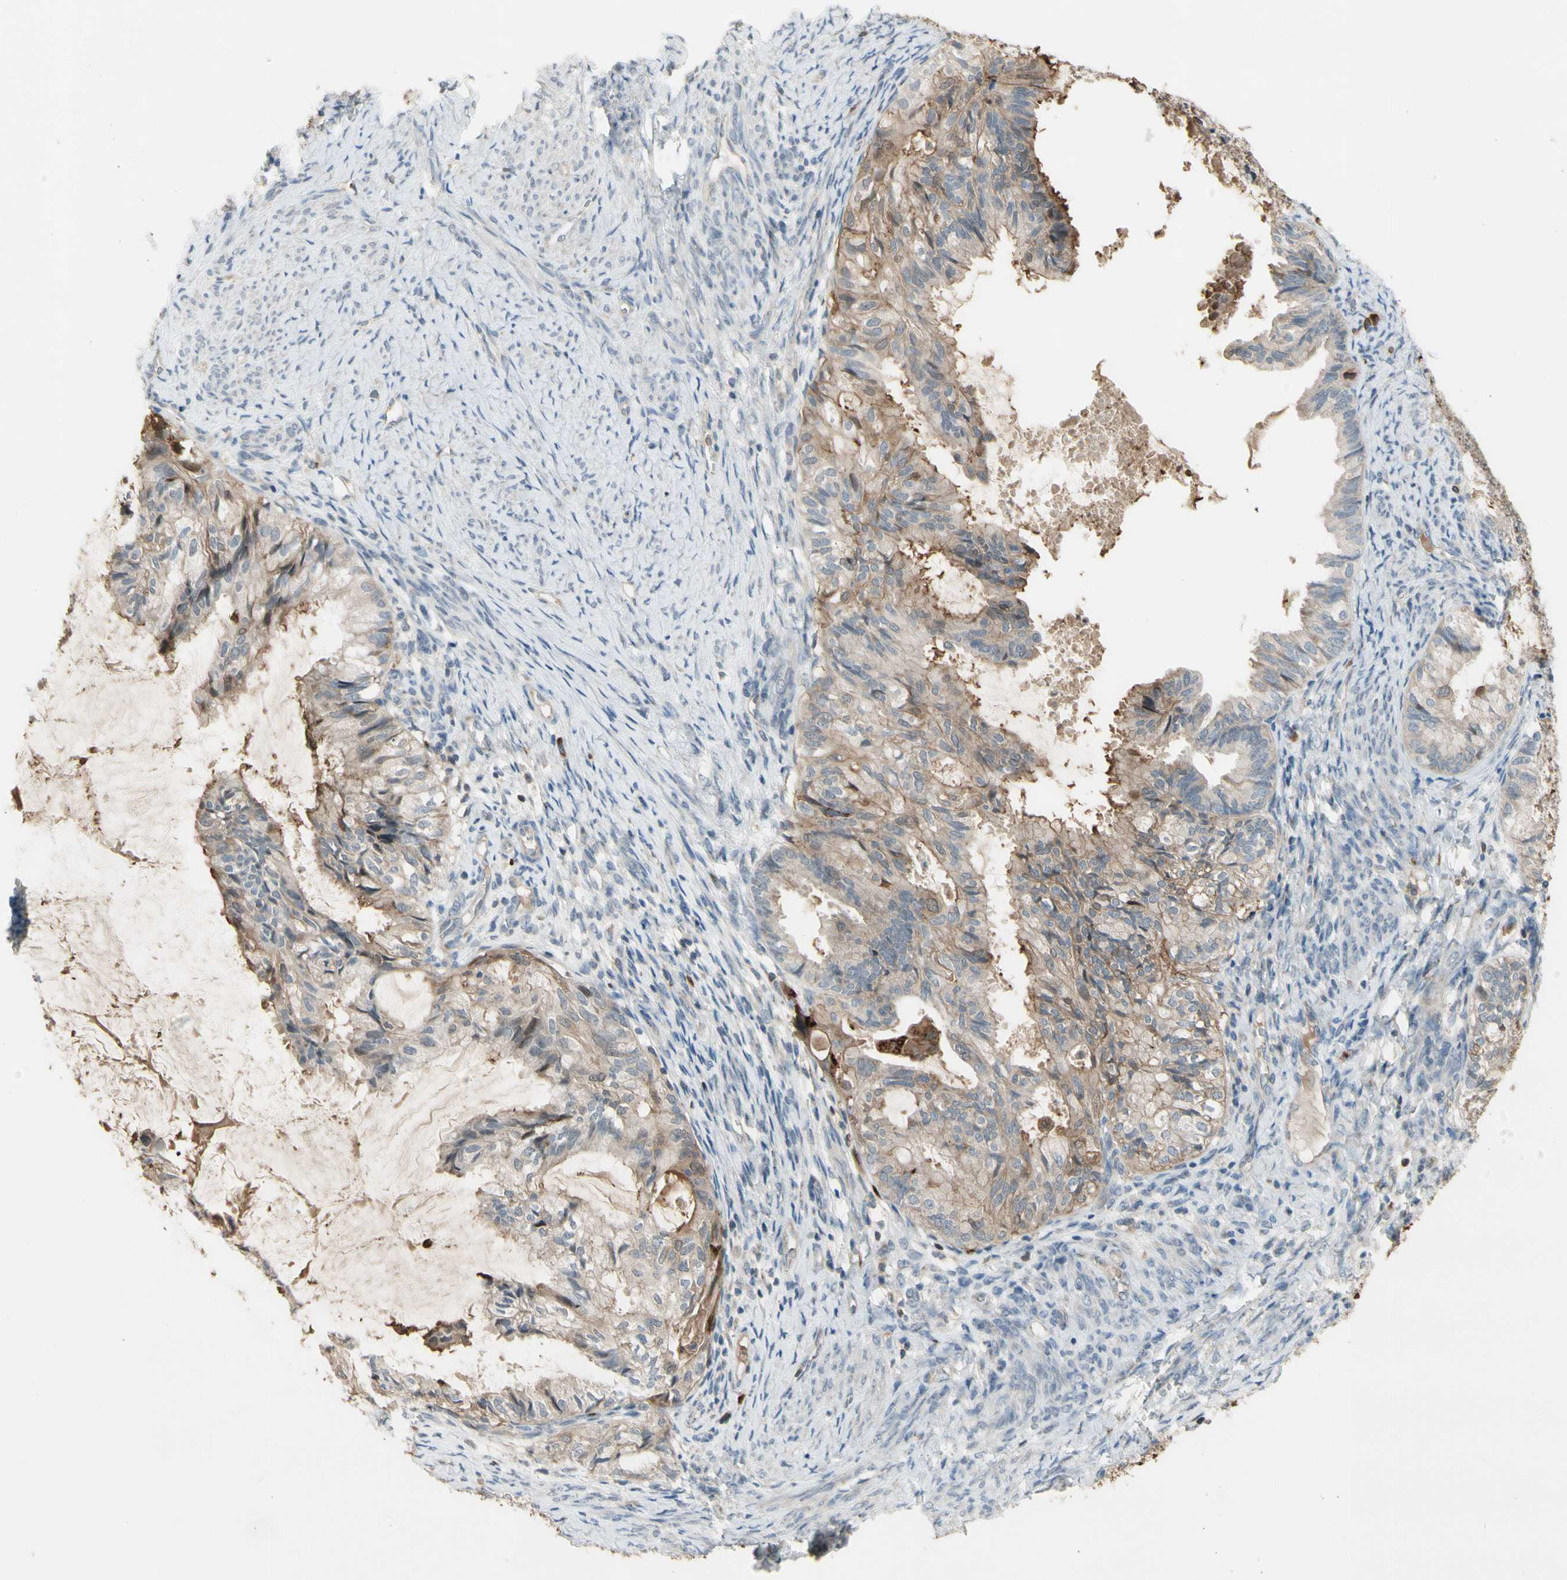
{"staining": {"intensity": "moderate", "quantity": "<25%", "location": "cytoplasmic/membranous"}, "tissue": "cervical cancer", "cell_type": "Tumor cells", "image_type": "cancer", "snomed": [{"axis": "morphology", "description": "Normal tissue, NOS"}, {"axis": "morphology", "description": "Adenocarcinoma, NOS"}, {"axis": "topography", "description": "Cervix"}, {"axis": "topography", "description": "Endometrium"}], "caption": "About <25% of tumor cells in human adenocarcinoma (cervical) reveal moderate cytoplasmic/membranous protein expression as visualized by brown immunohistochemical staining.", "gene": "GALNT5", "patient": {"sex": "female", "age": 86}}